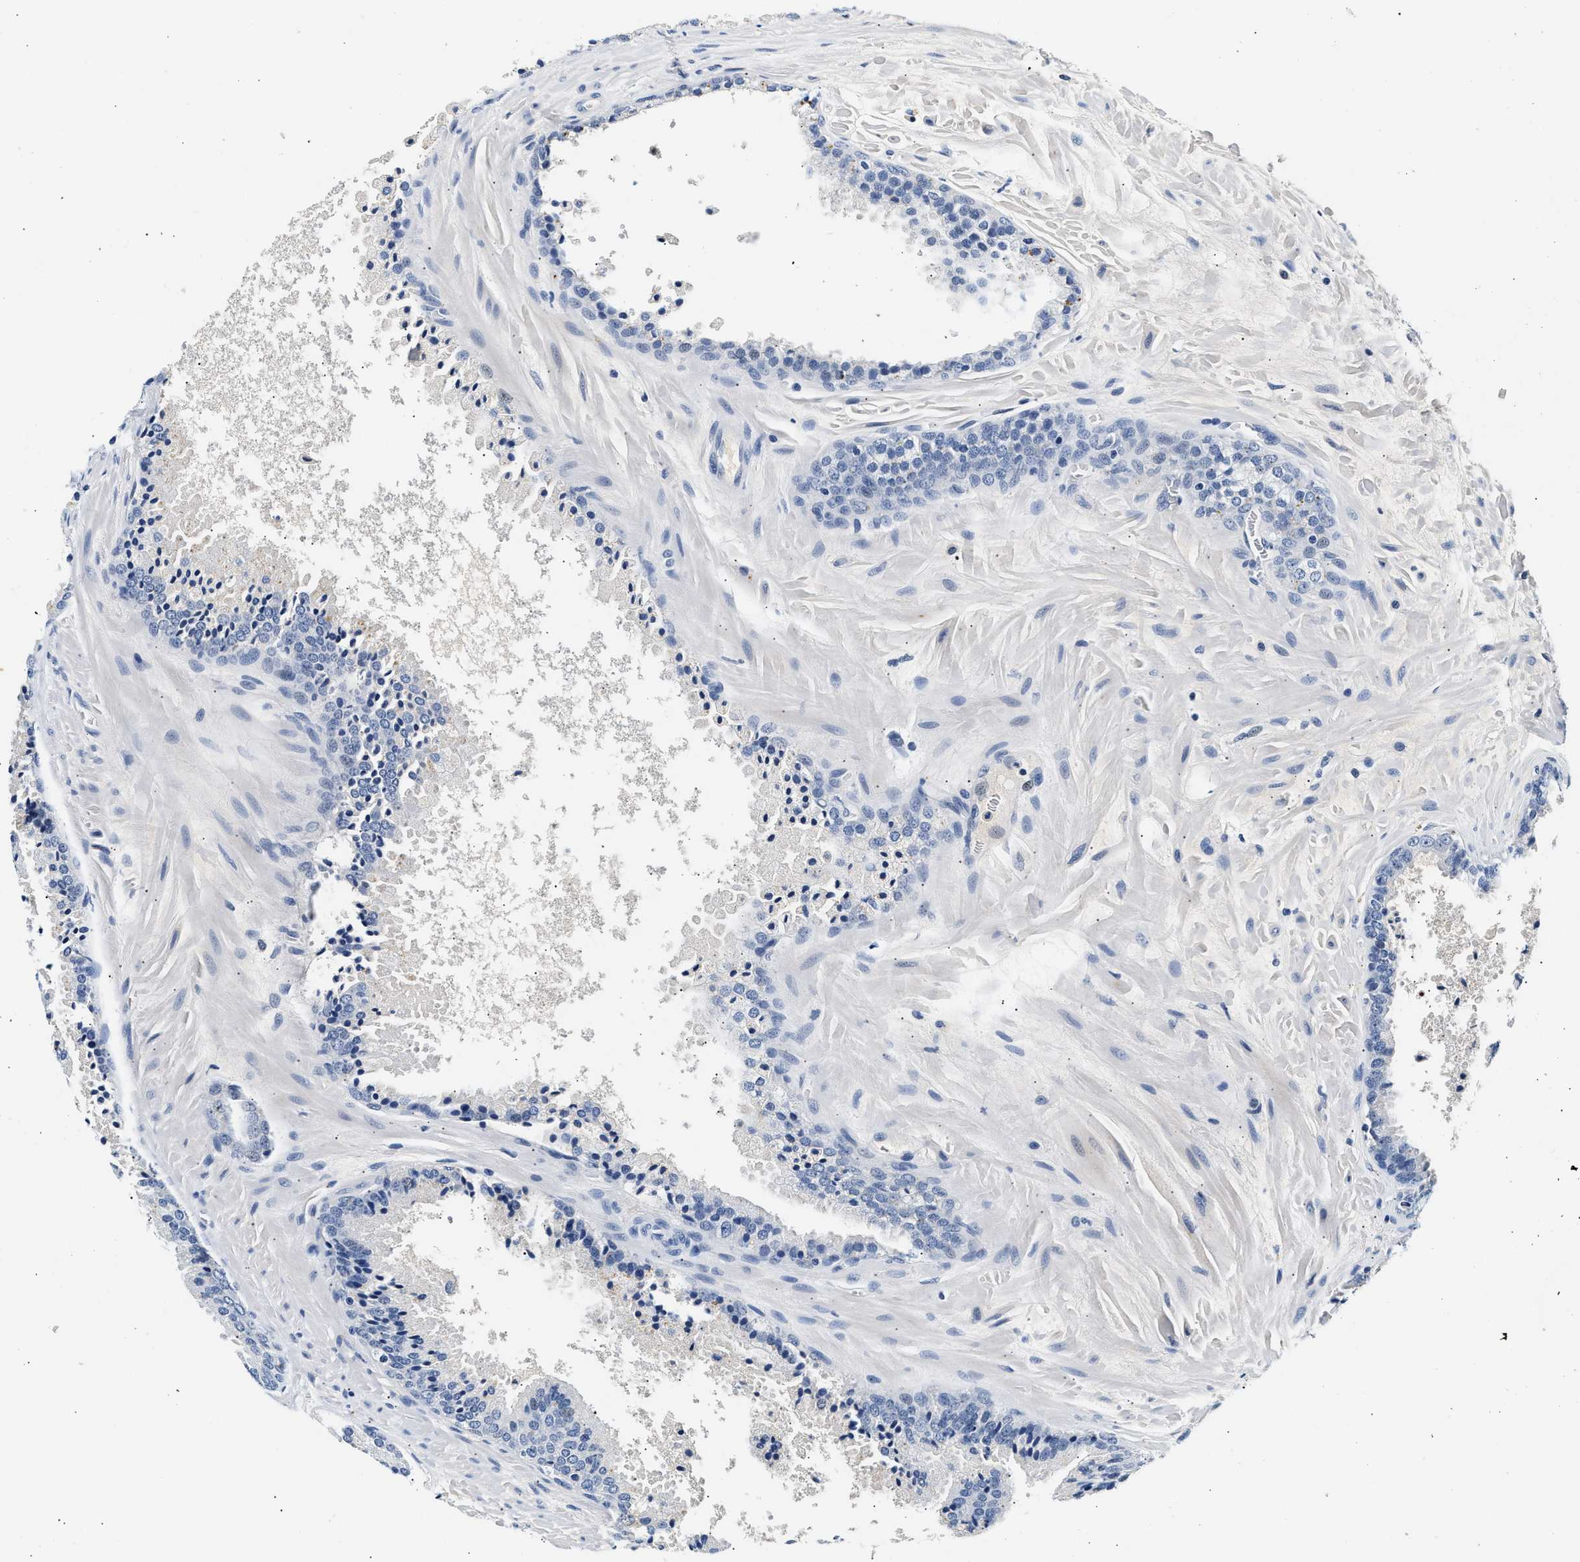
{"staining": {"intensity": "negative", "quantity": "none", "location": "none"}, "tissue": "prostate cancer", "cell_type": "Tumor cells", "image_type": "cancer", "snomed": [{"axis": "morphology", "description": "Adenocarcinoma, High grade"}, {"axis": "topography", "description": "Prostate"}], "caption": "IHC histopathology image of high-grade adenocarcinoma (prostate) stained for a protein (brown), which exhibits no expression in tumor cells.", "gene": "MED22", "patient": {"sex": "male", "age": 65}}